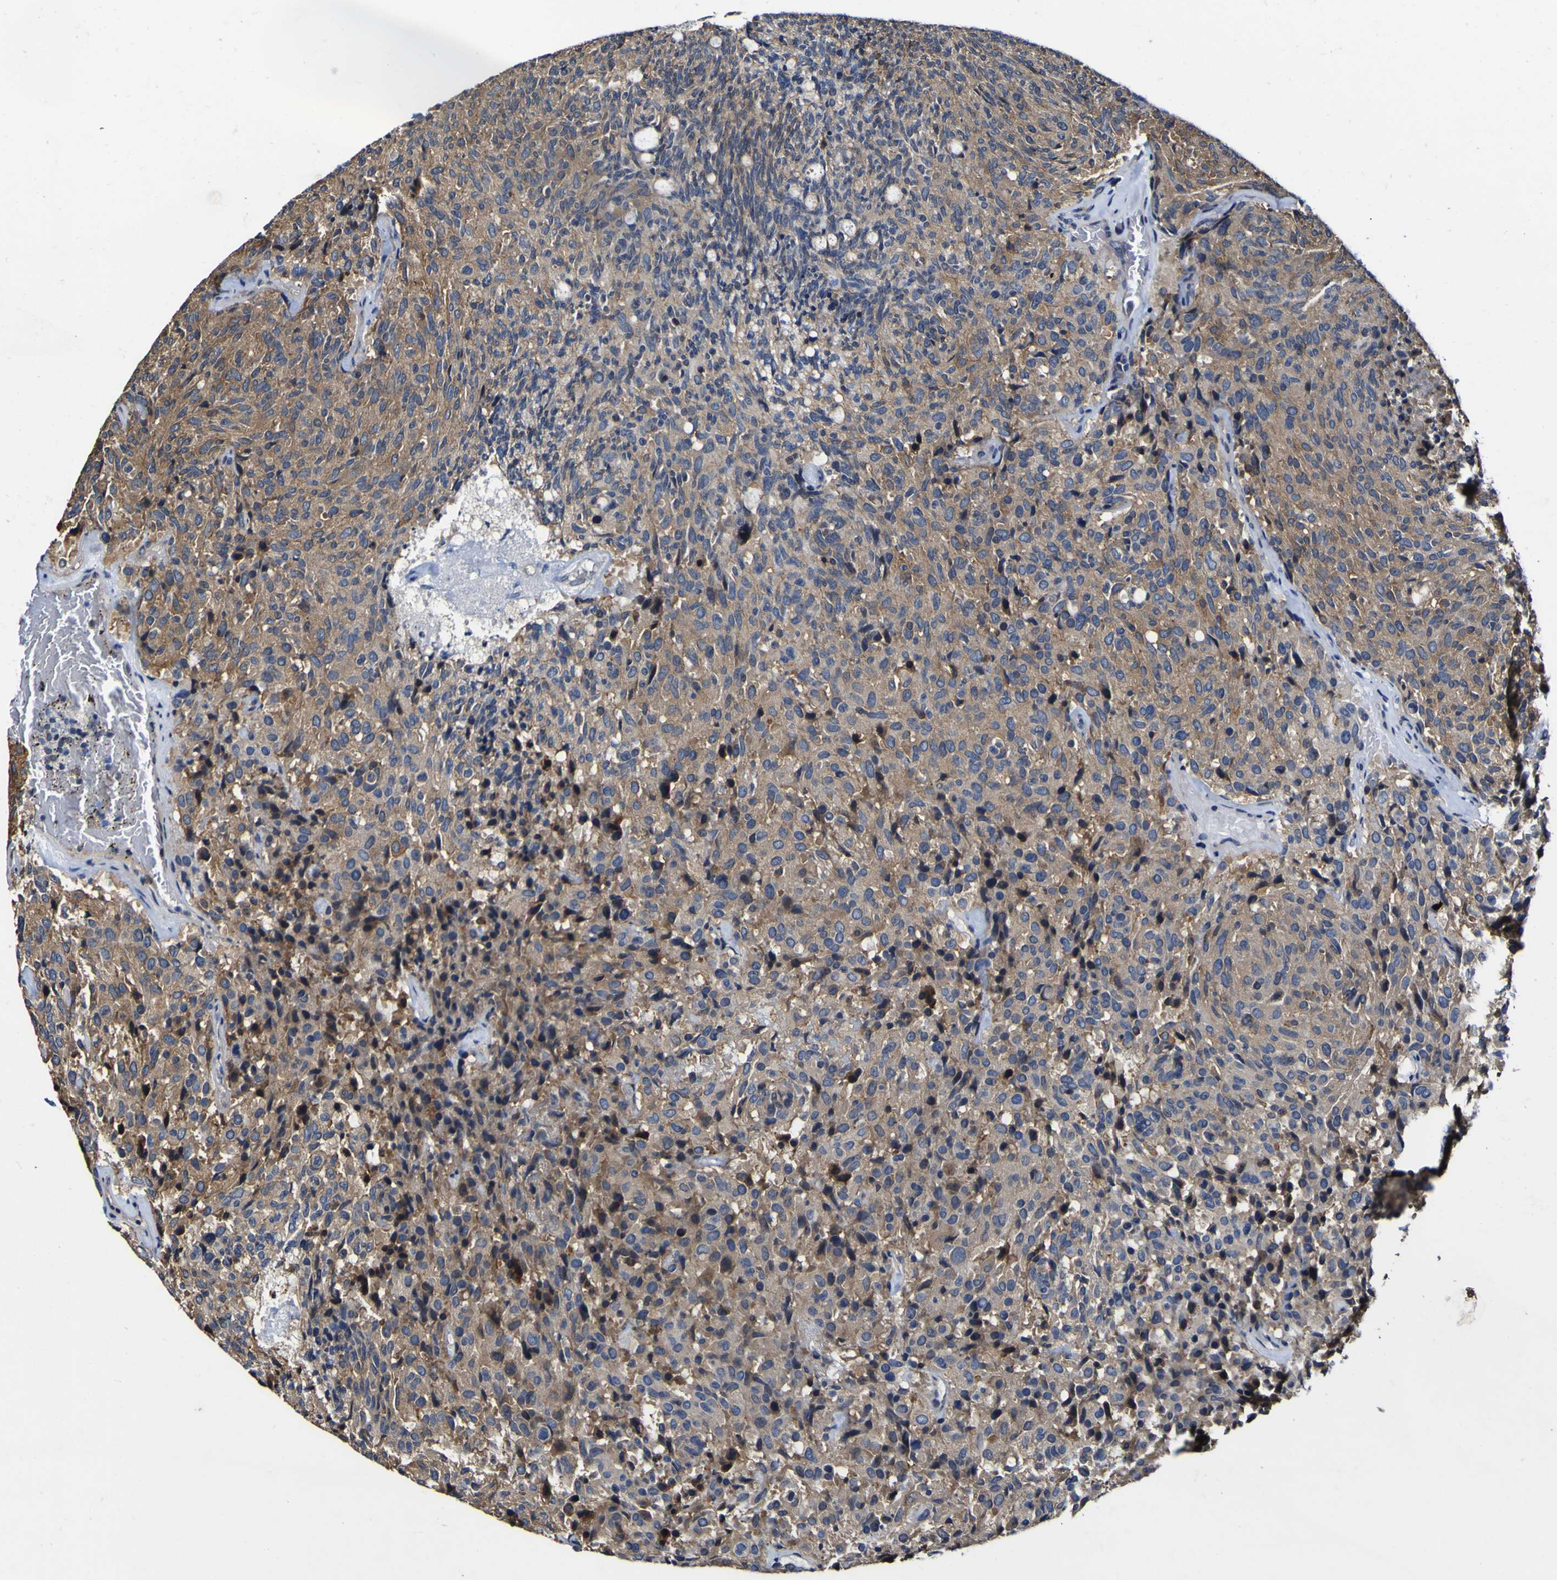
{"staining": {"intensity": "moderate", "quantity": ">75%", "location": "cytoplasmic/membranous"}, "tissue": "carcinoid", "cell_type": "Tumor cells", "image_type": "cancer", "snomed": [{"axis": "morphology", "description": "Carcinoid, malignant, NOS"}, {"axis": "topography", "description": "Pancreas"}], "caption": "IHC image of neoplastic tissue: human carcinoid stained using immunohistochemistry displays medium levels of moderate protein expression localized specifically in the cytoplasmic/membranous of tumor cells, appearing as a cytoplasmic/membranous brown color.", "gene": "CCL2", "patient": {"sex": "female", "age": 54}}